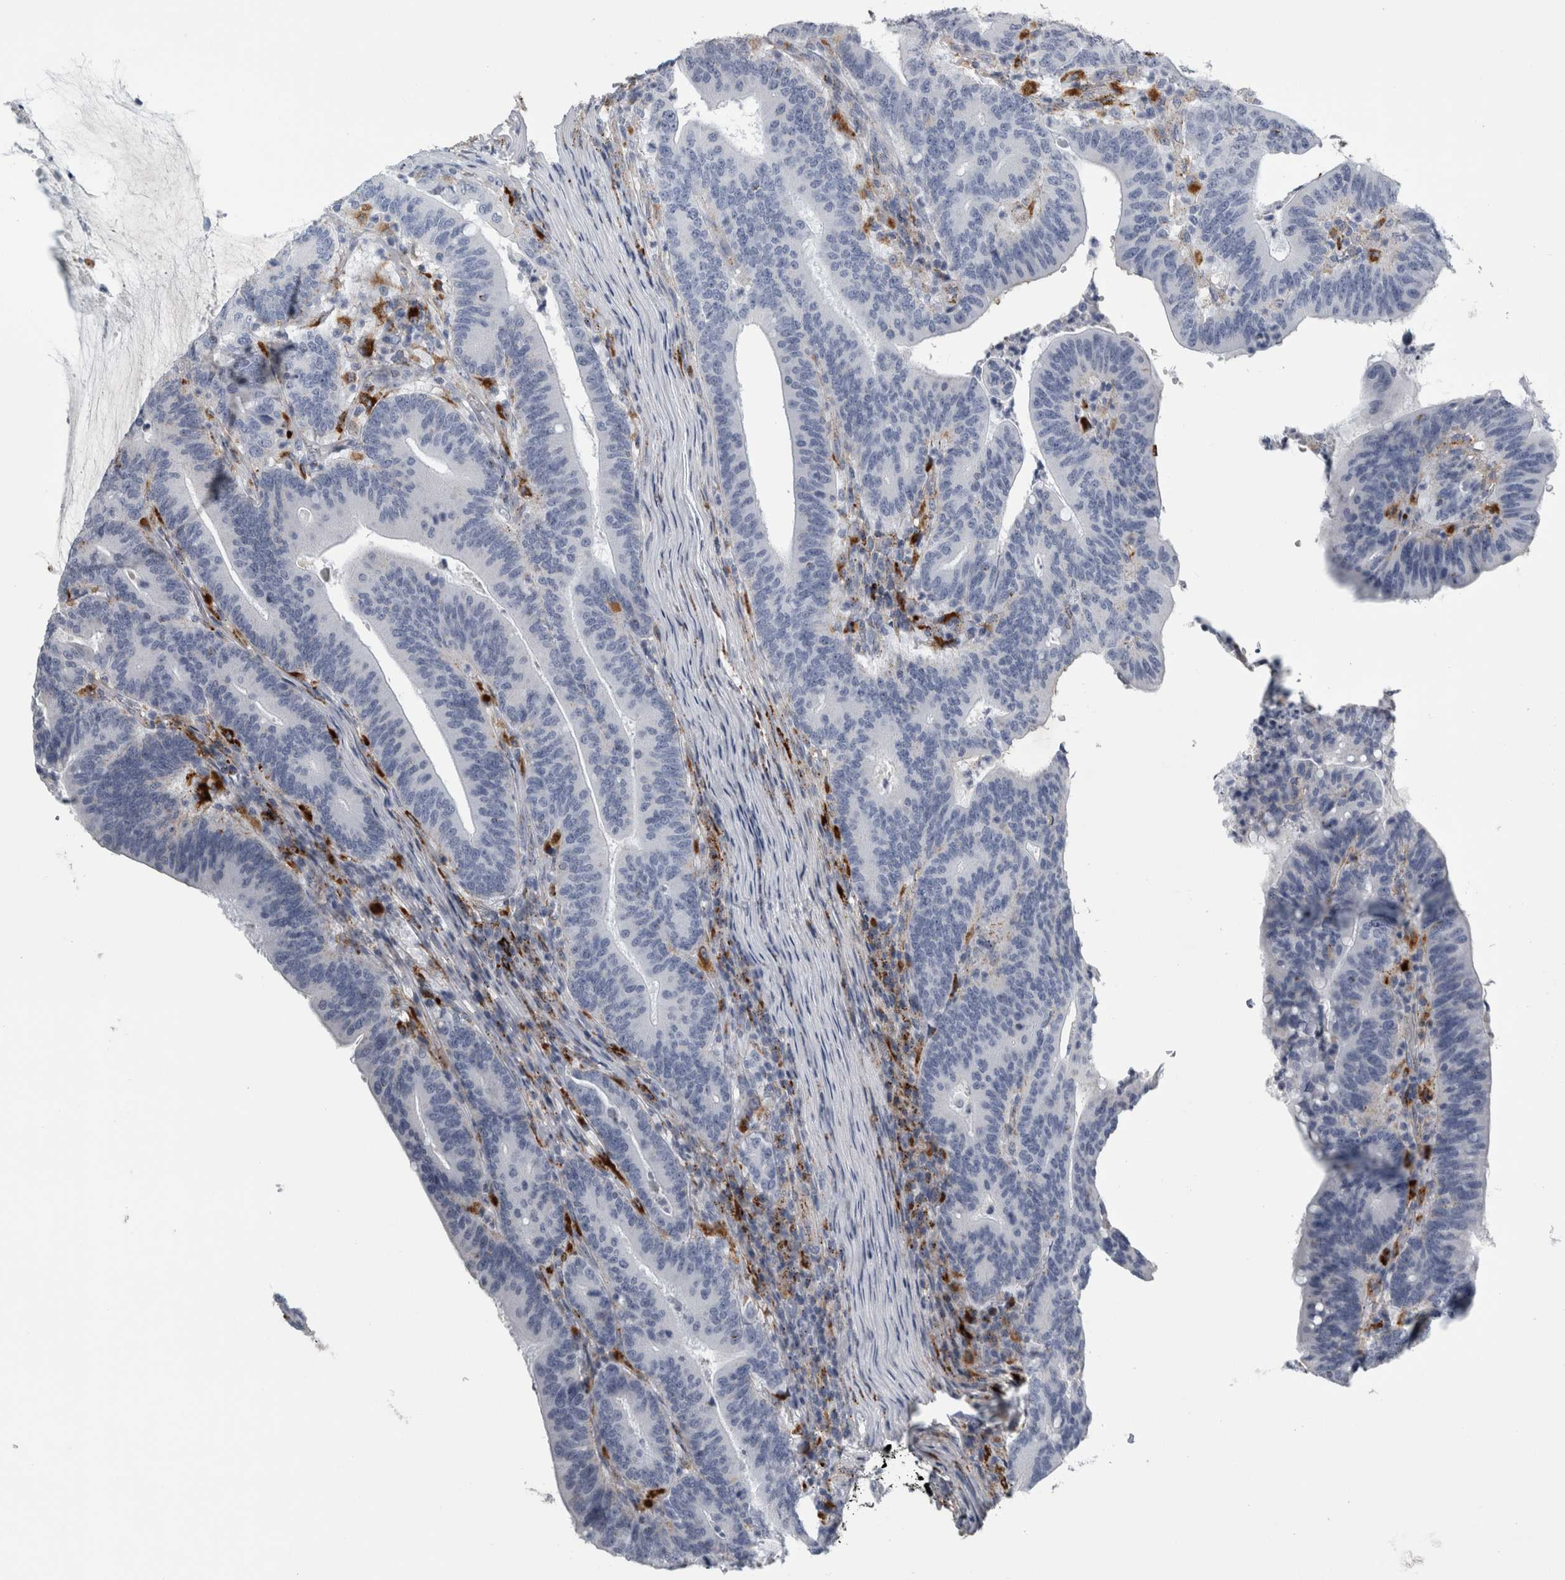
{"staining": {"intensity": "negative", "quantity": "none", "location": "none"}, "tissue": "colorectal cancer", "cell_type": "Tumor cells", "image_type": "cancer", "snomed": [{"axis": "morphology", "description": "Adenocarcinoma, NOS"}, {"axis": "topography", "description": "Colon"}], "caption": "The photomicrograph exhibits no staining of tumor cells in adenocarcinoma (colorectal).", "gene": "DPP7", "patient": {"sex": "female", "age": 66}}